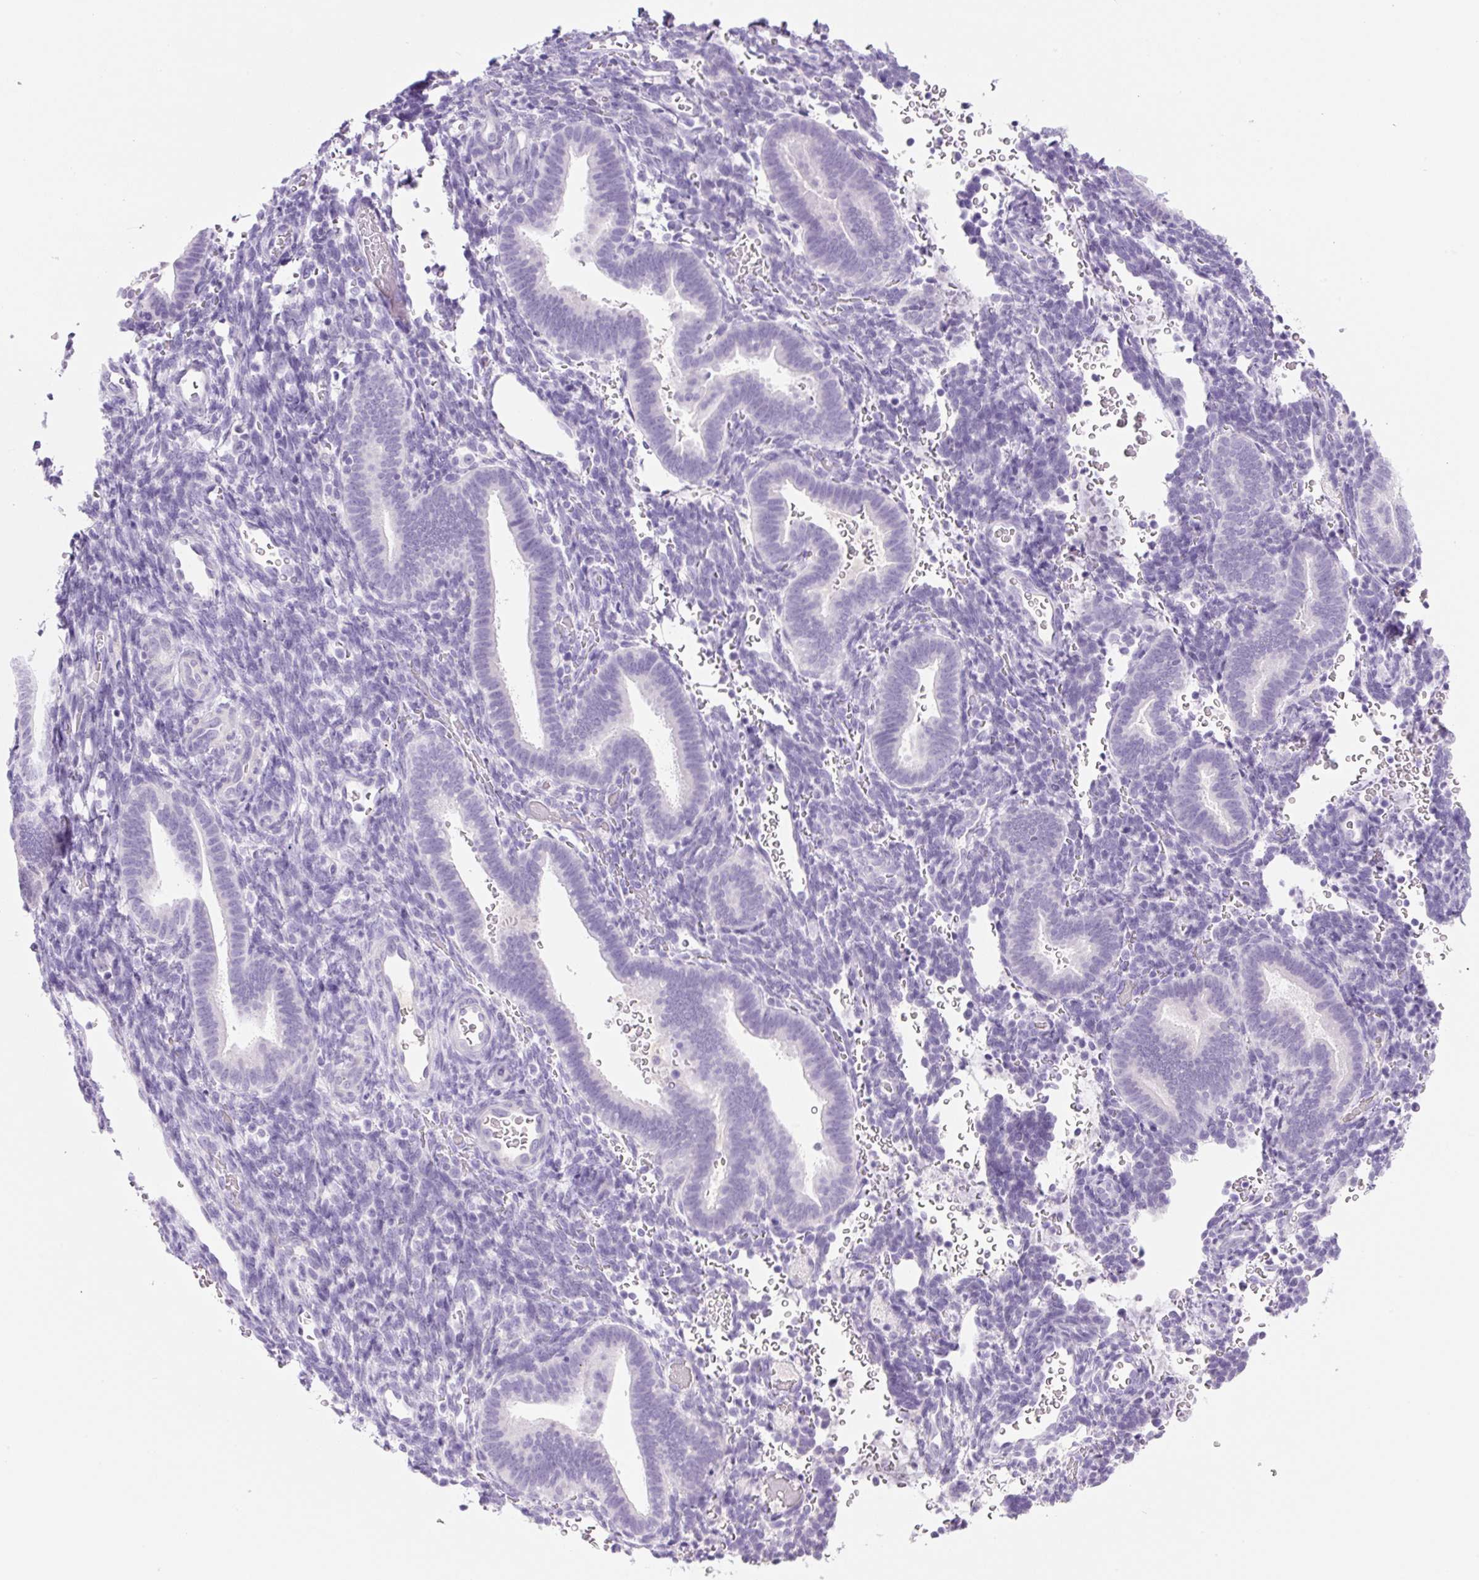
{"staining": {"intensity": "negative", "quantity": "none", "location": "none"}, "tissue": "endometrium", "cell_type": "Cells in endometrial stroma", "image_type": "normal", "snomed": [{"axis": "morphology", "description": "Normal tissue, NOS"}, {"axis": "topography", "description": "Endometrium"}], "caption": "Immunohistochemistry (IHC) of unremarkable human endometrium demonstrates no staining in cells in endometrial stroma.", "gene": "PRRT1", "patient": {"sex": "female", "age": 34}}